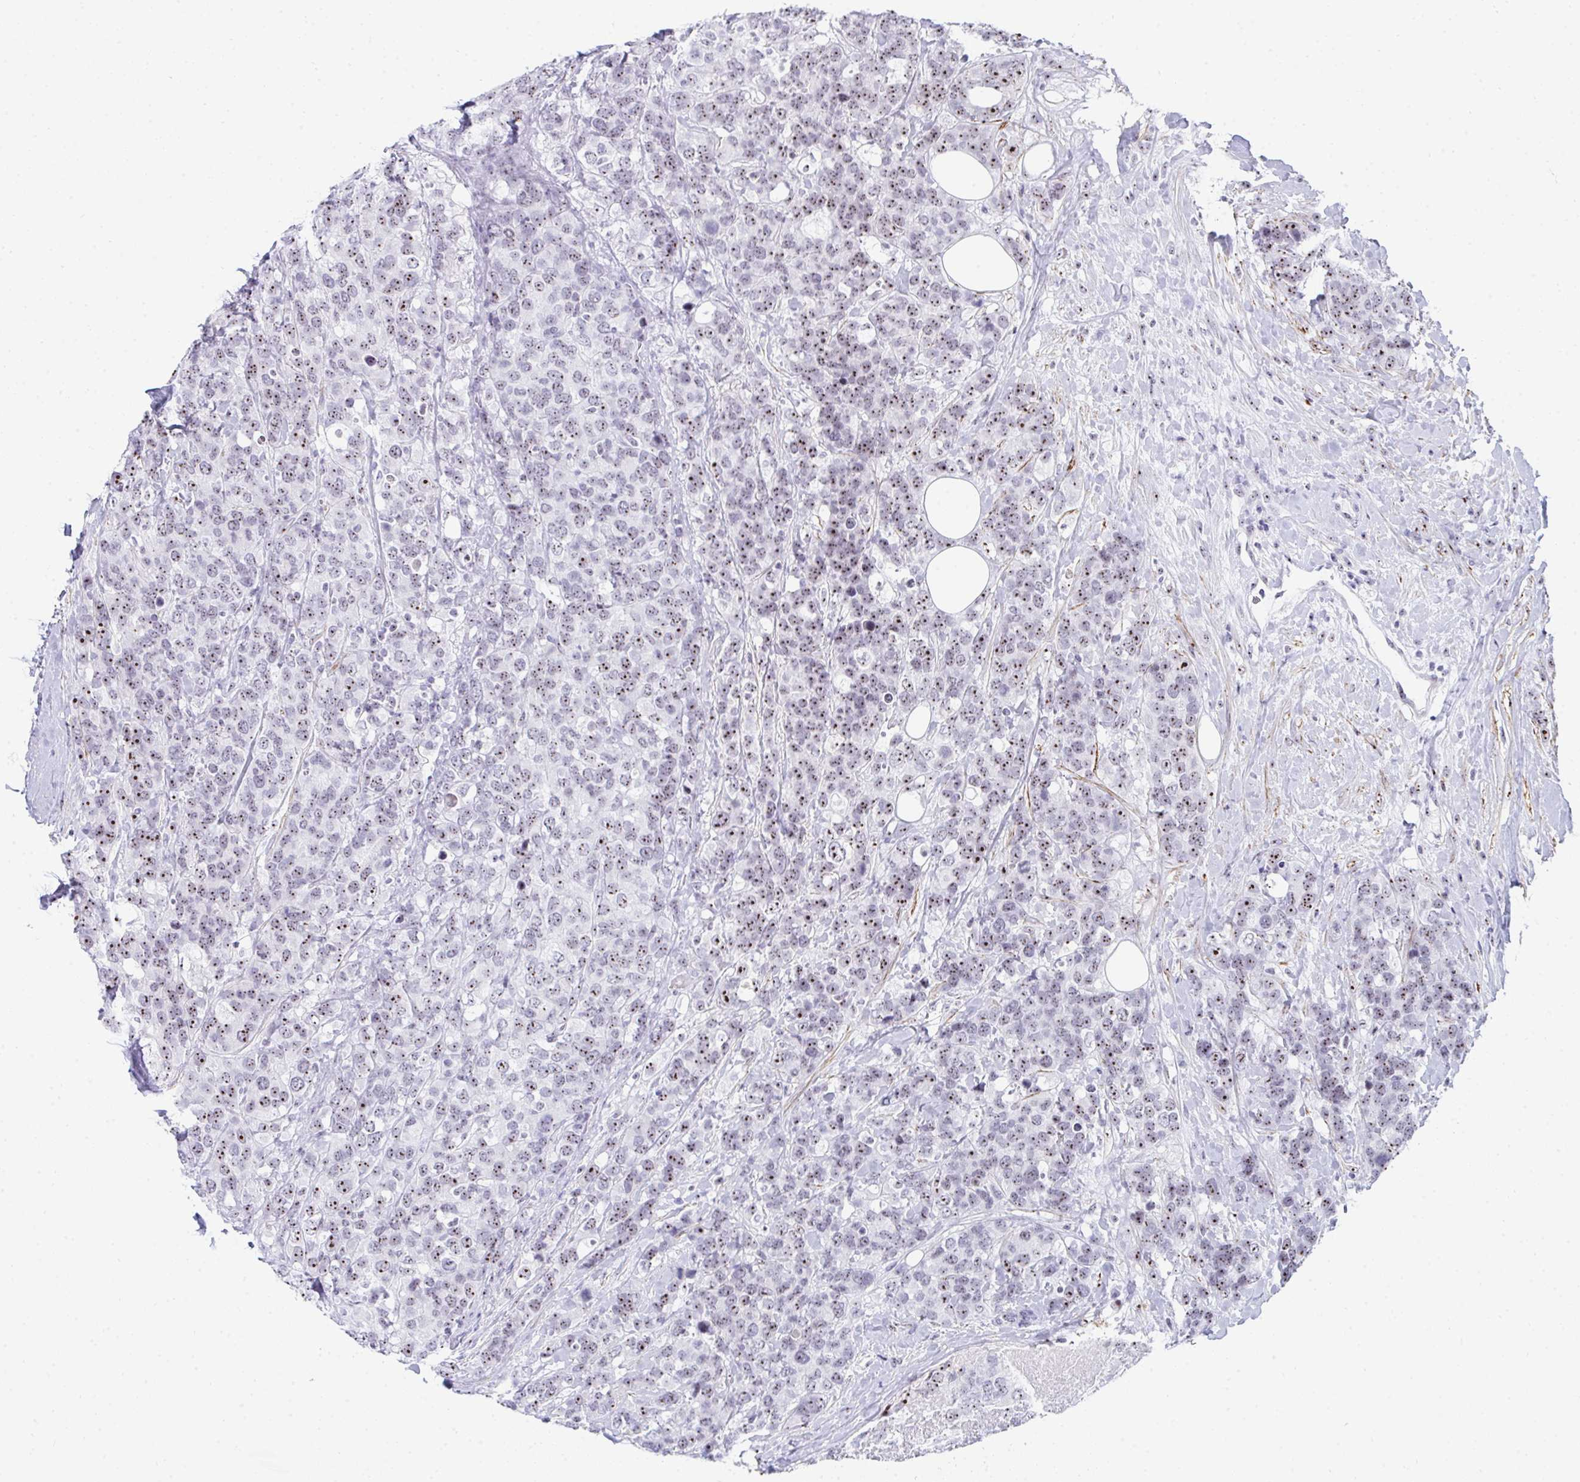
{"staining": {"intensity": "moderate", "quantity": ">75%", "location": "nuclear"}, "tissue": "breast cancer", "cell_type": "Tumor cells", "image_type": "cancer", "snomed": [{"axis": "morphology", "description": "Lobular carcinoma"}, {"axis": "topography", "description": "Breast"}], "caption": "Lobular carcinoma (breast) stained with a brown dye shows moderate nuclear positive positivity in about >75% of tumor cells.", "gene": "NOP10", "patient": {"sex": "female", "age": 59}}